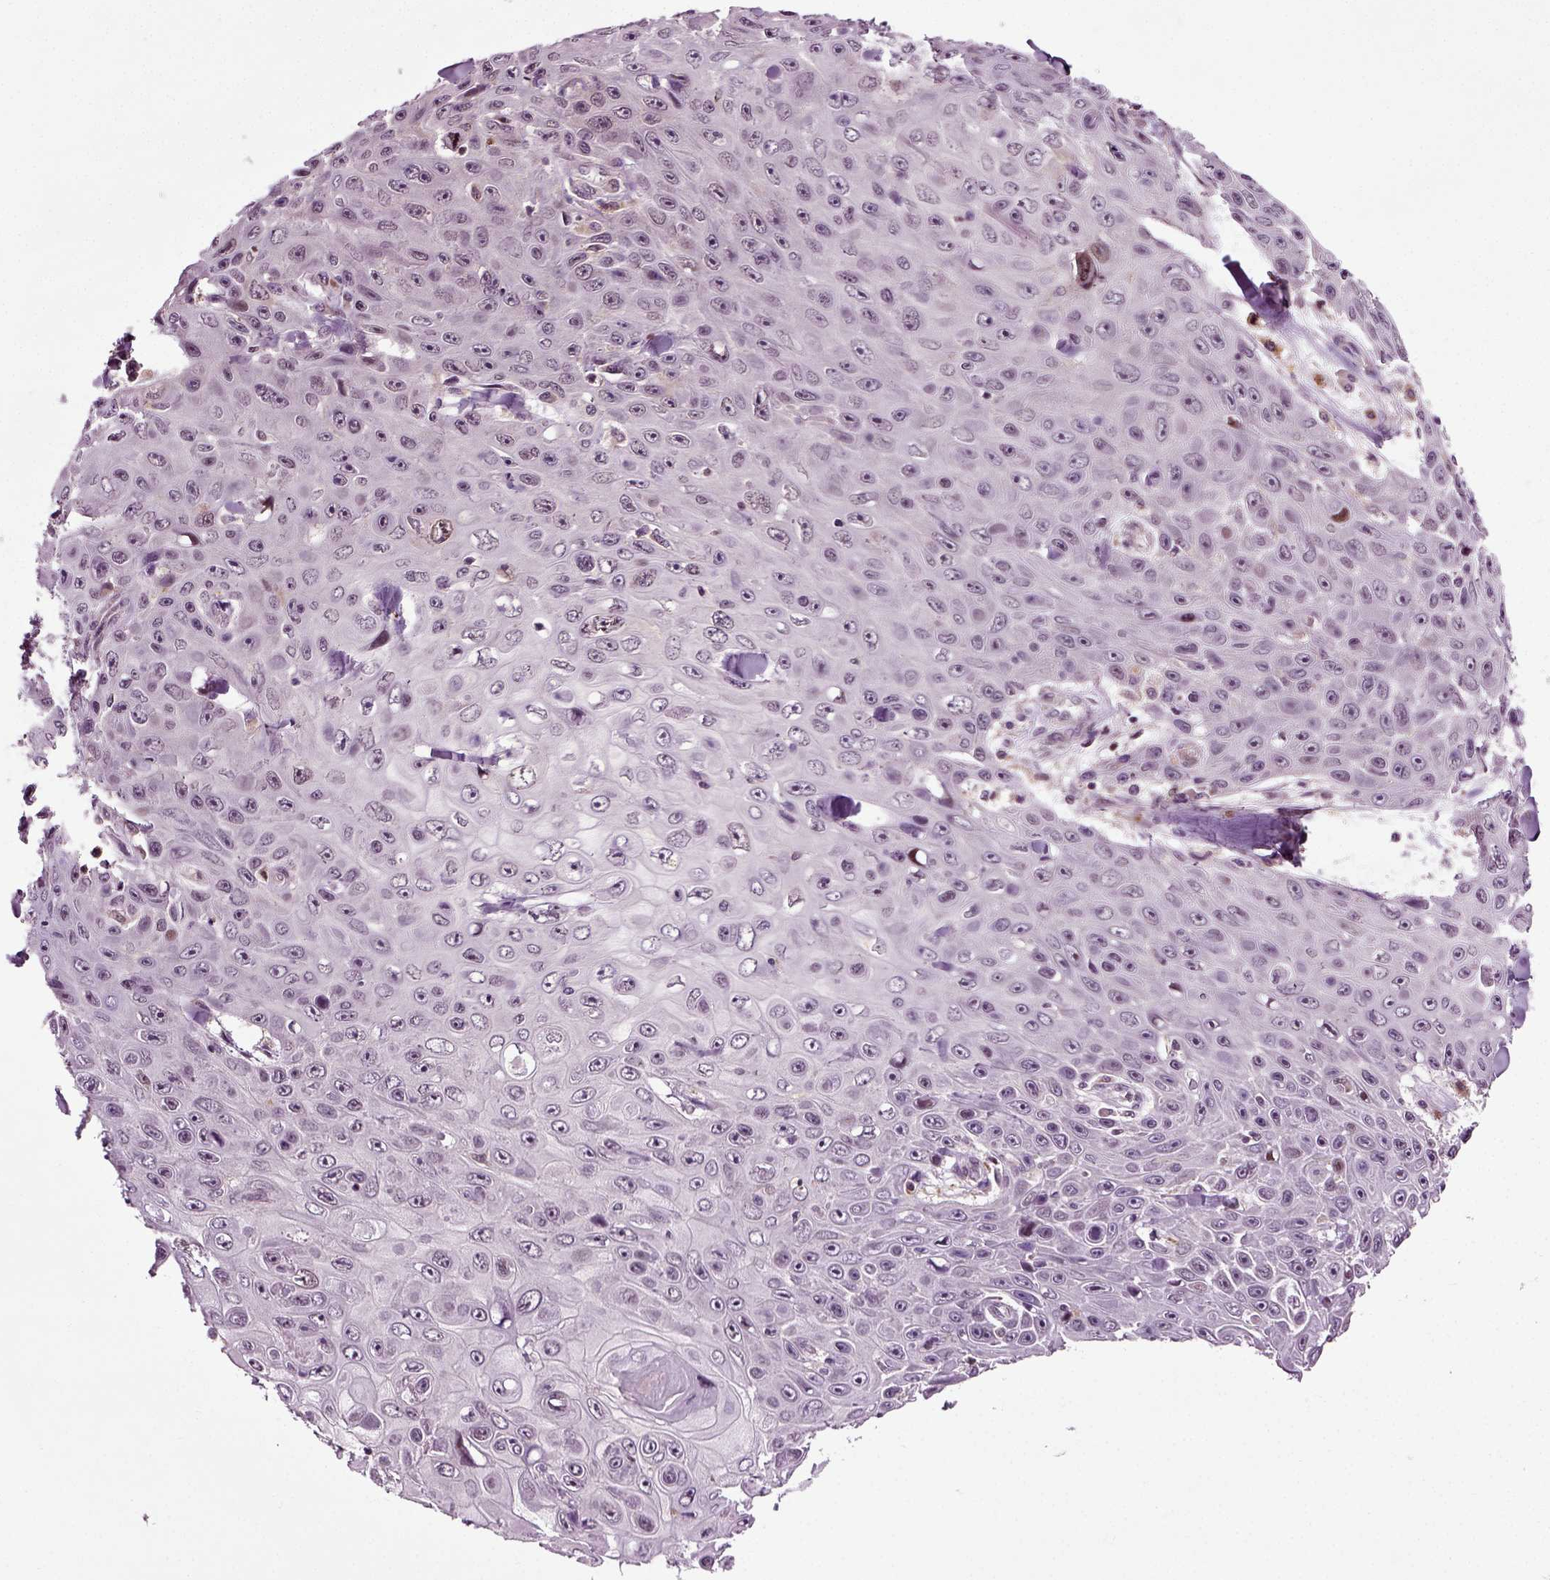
{"staining": {"intensity": "weak", "quantity": "<25%", "location": "cytoplasmic/membranous"}, "tissue": "skin cancer", "cell_type": "Tumor cells", "image_type": "cancer", "snomed": [{"axis": "morphology", "description": "Squamous cell carcinoma, NOS"}, {"axis": "topography", "description": "Skin"}], "caption": "Skin cancer (squamous cell carcinoma) stained for a protein using IHC reveals no staining tumor cells.", "gene": "KNSTRN", "patient": {"sex": "male", "age": 82}}